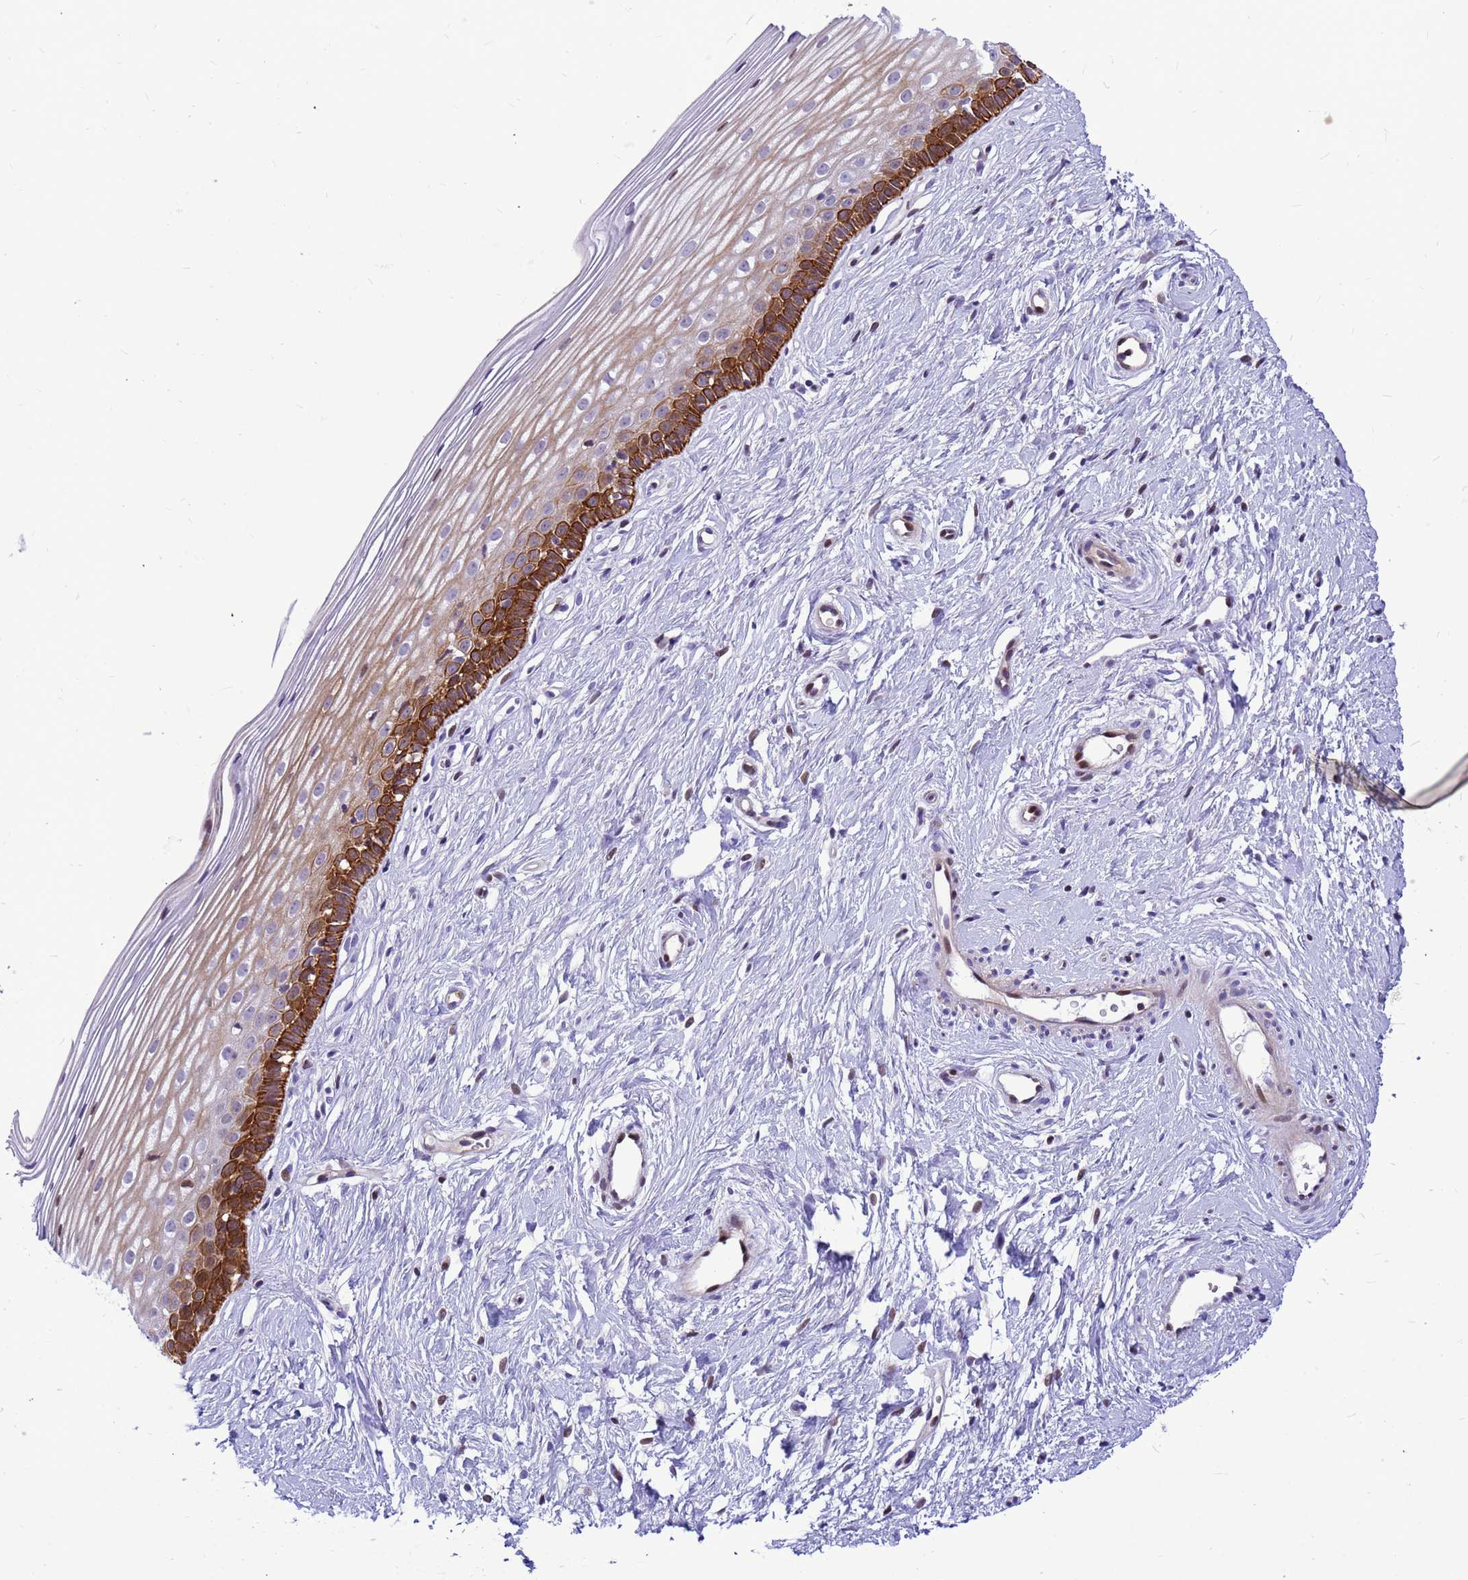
{"staining": {"intensity": "moderate", "quantity": "25%-75%", "location": "nuclear"}, "tissue": "cervix", "cell_type": "Glandular cells", "image_type": "normal", "snomed": [{"axis": "morphology", "description": "Normal tissue, NOS"}, {"axis": "topography", "description": "Cervix"}], "caption": "Moderate nuclear expression is identified in approximately 25%-75% of glandular cells in normal cervix. (IHC, brightfield microscopy, high magnification).", "gene": "ADAMTS7", "patient": {"sex": "female", "age": 40}}